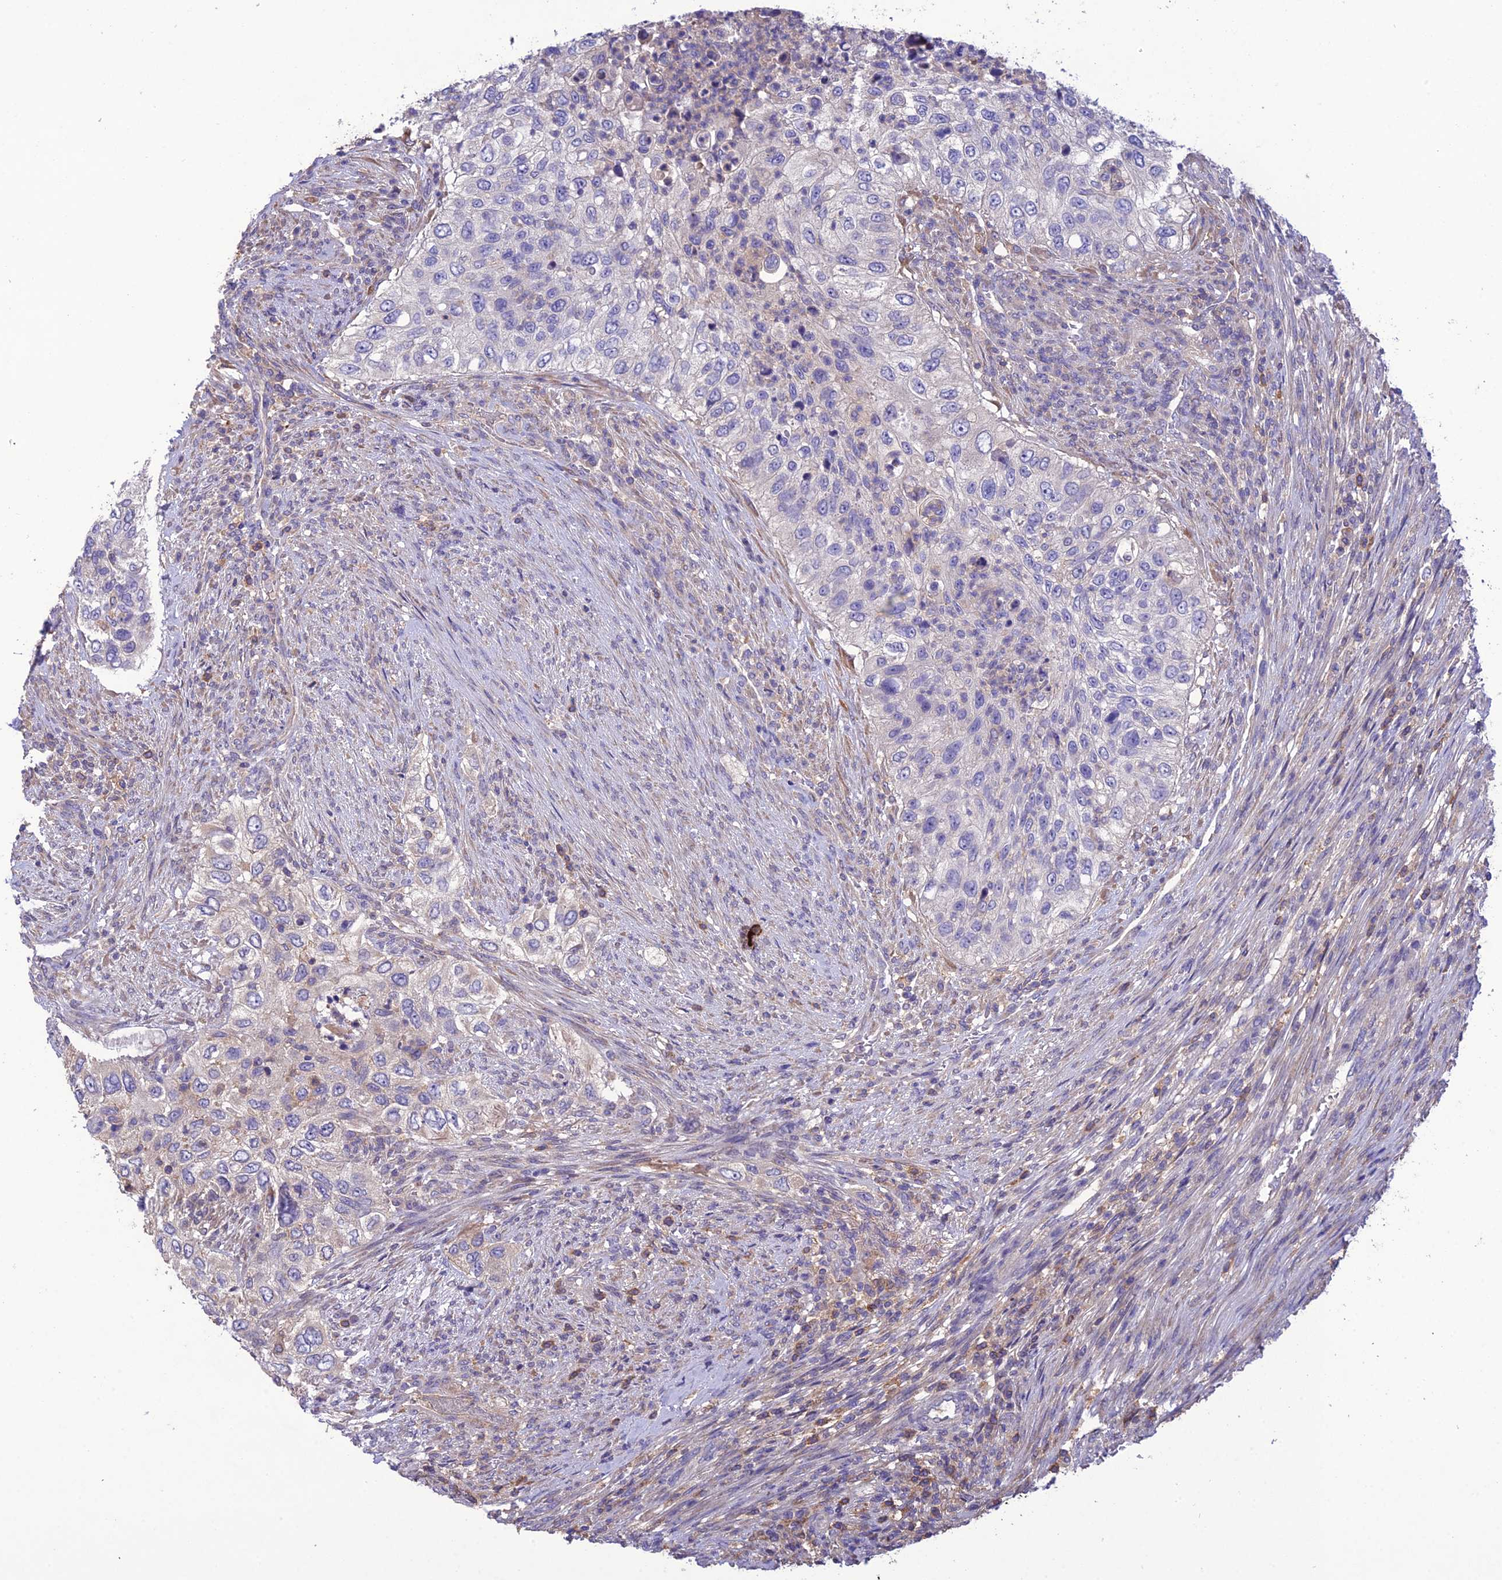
{"staining": {"intensity": "negative", "quantity": "none", "location": "none"}, "tissue": "urothelial cancer", "cell_type": "Tumor cells", "image_type": "cancer", "snomed": [{"axis": "morphology", "description": "Urothelial carcinoma, High grade"}, {"axis": "topography", "description": "Urinary bladder"}], "caption": "This photomicrograph is of urothelial carcinoma (high-grade) stained with IHC to label a protein in brown with the nuclei are counter-stained blue. There is no staining in tumor cells. The staining is performed using DAB brown chromogen with nuclei counter-stained in using hematoxylin.", "gene": "SNX24", "patient": {"sex": "female", "age": 60}}